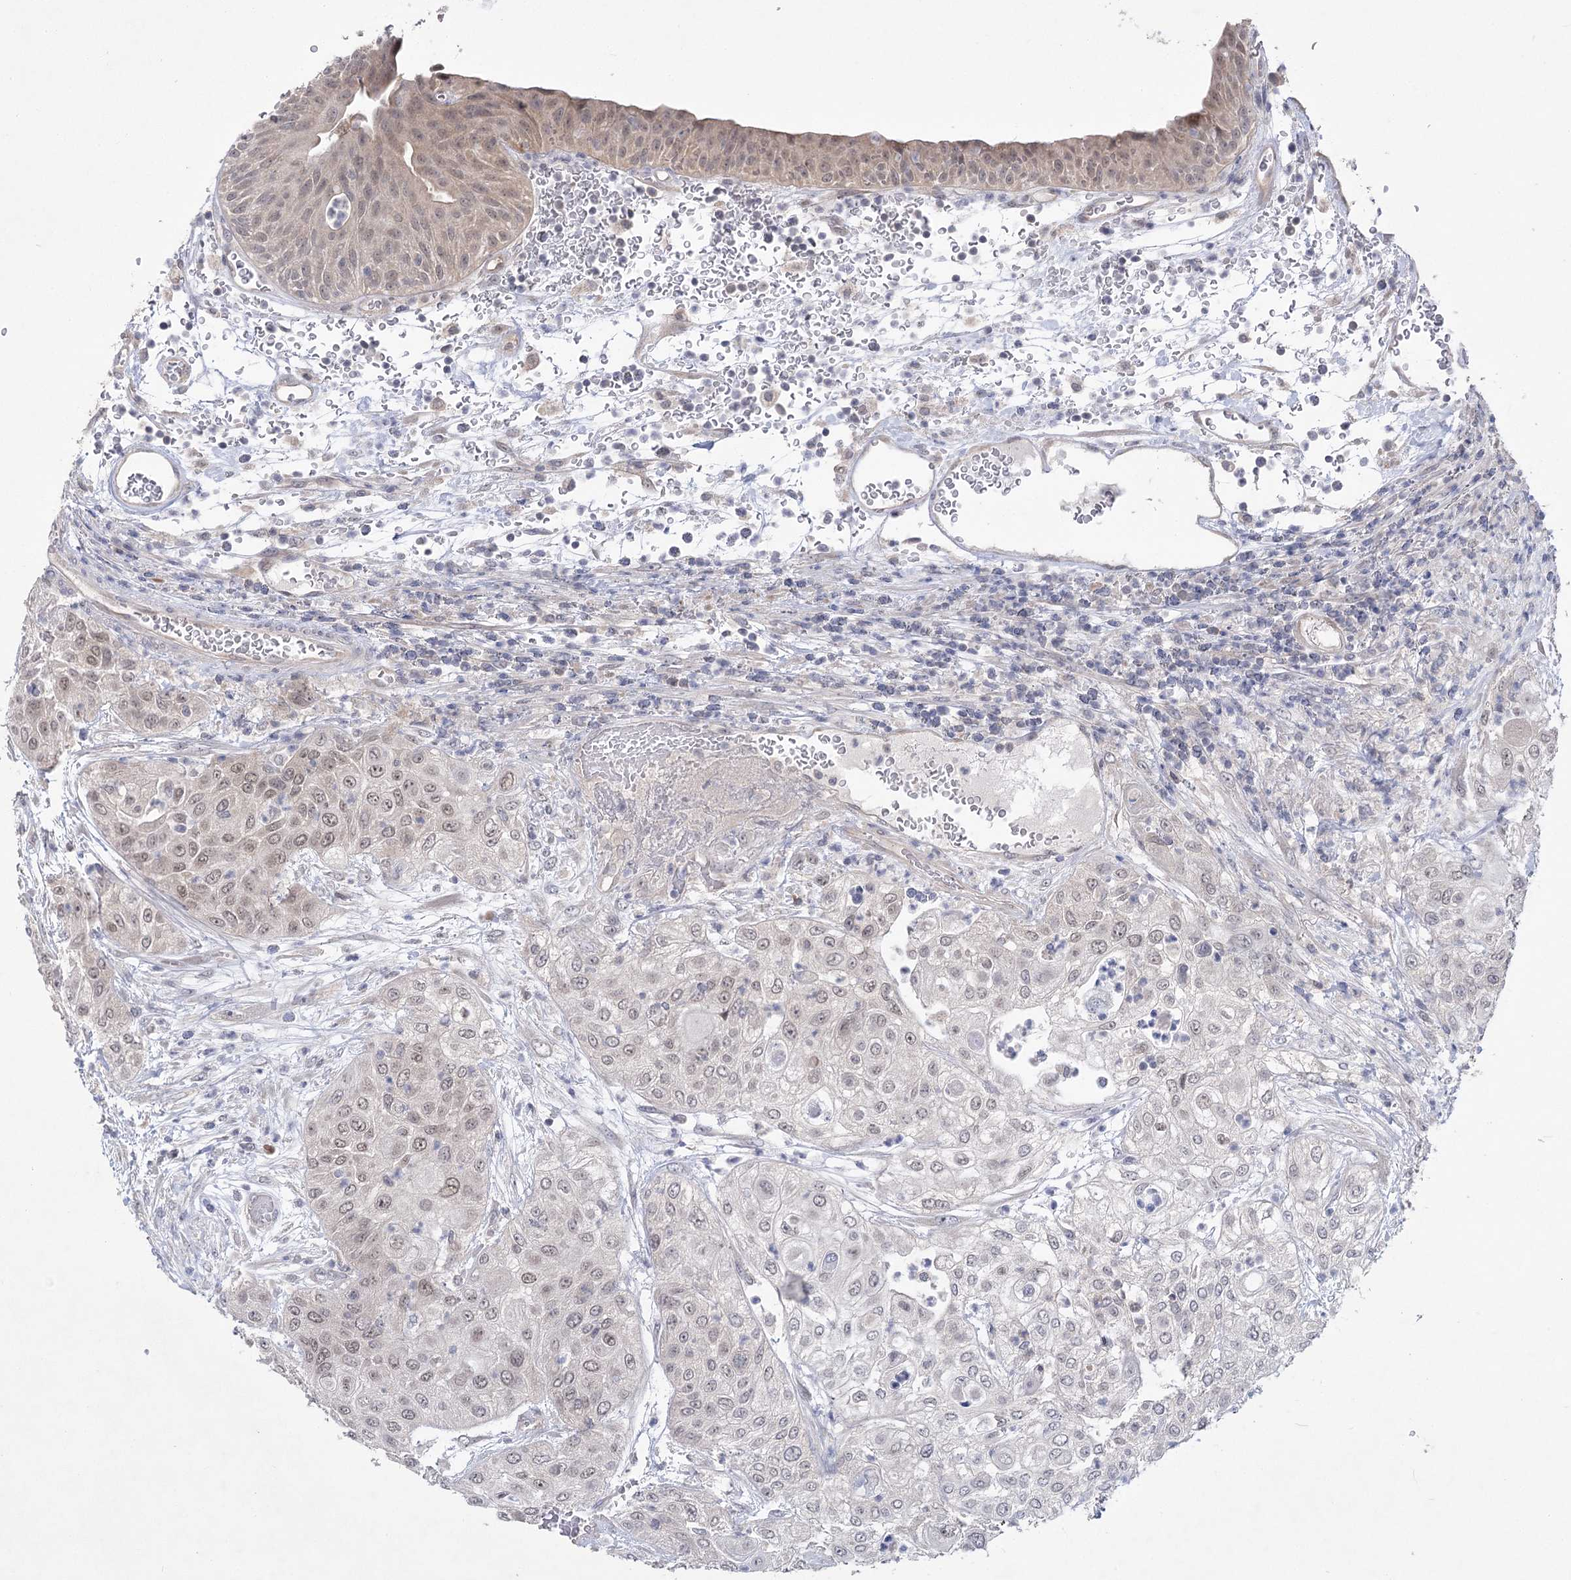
{"staining": {"intensity": "weak", "quantity": "<25%", "location": "nuclear"}, "tissue": "urothelial cancer", "cell_type": "Tumor cells", "image_type": "cancer", "snomed": [{"axis": "morphology", "description": "Urothelial carcinoma, High grade"}, {"axis": "topography", "description": "Urinary bladder"}], "caption": "An immunohistochemistry (IHC) histopathology image of high-grade urothelial carcinoma is shown. There is no staining in tumor cells of high-grade urothelial carcinoma. (Brightfield microscopy of DAB immunohistochemistry at high magnification).", "gene": "PHYHIPL", "patient": {"sex": "female", "age": 79}}